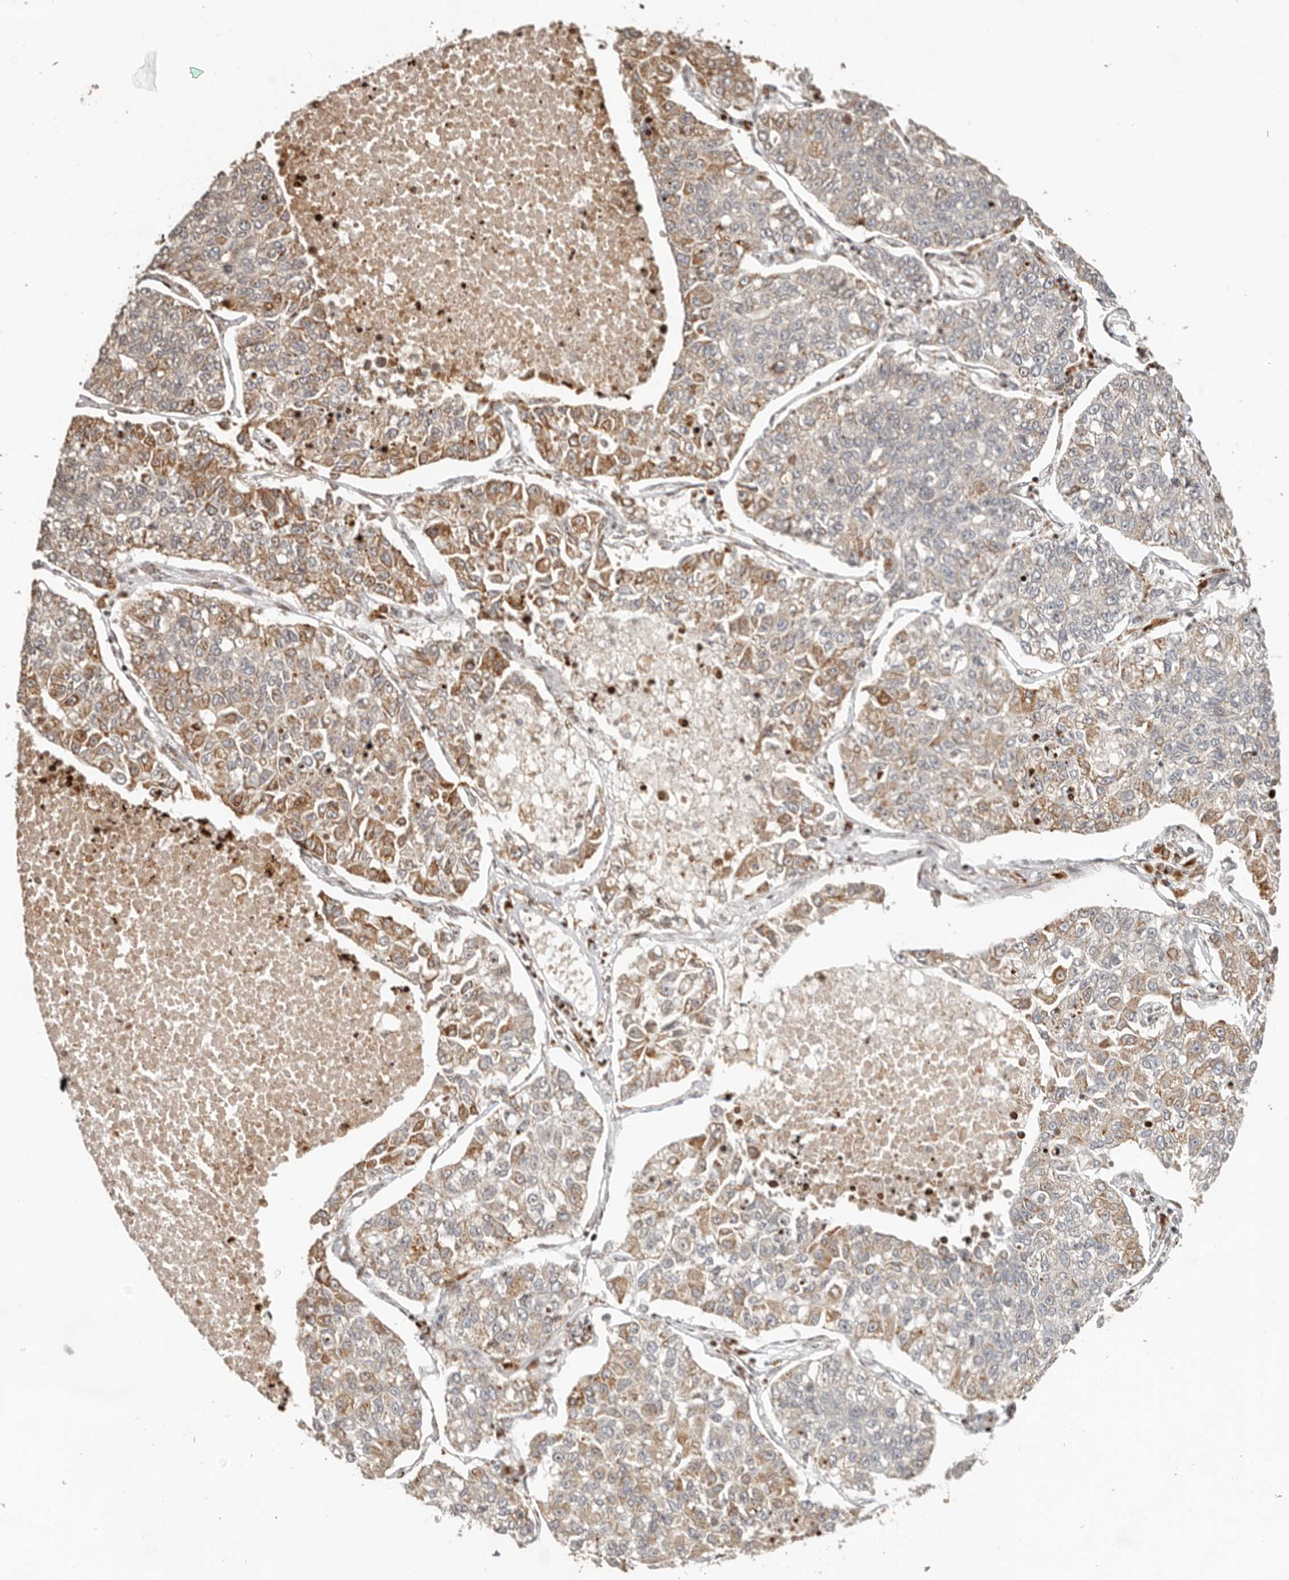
{"staining": {"intensity": "moderate", "quantity": "<25%", "location": "cytoplasmic/membranous"}, "tissue": "lung cancer", "cell_type": "Tumor cells", "image_type": "cancer", "snomed": [{"axis": "morphology", "description": "Adenocarcinoma, NOS"}, {"axis": "topography", "description": "Lung"}], "caption": "Brown immunohistochemical staining in human lung cancer (adenocarcinoma) demonstrates moderate cytoplasmic/membranous positivity in about <25% of tumor cells. The staining was performed using DAB, with brown indicating positive protein expression. Nuclei are stained blue with hematoxylin.", "gene": "TRIM4", "patient": {"sex": "male", "age": 49}}